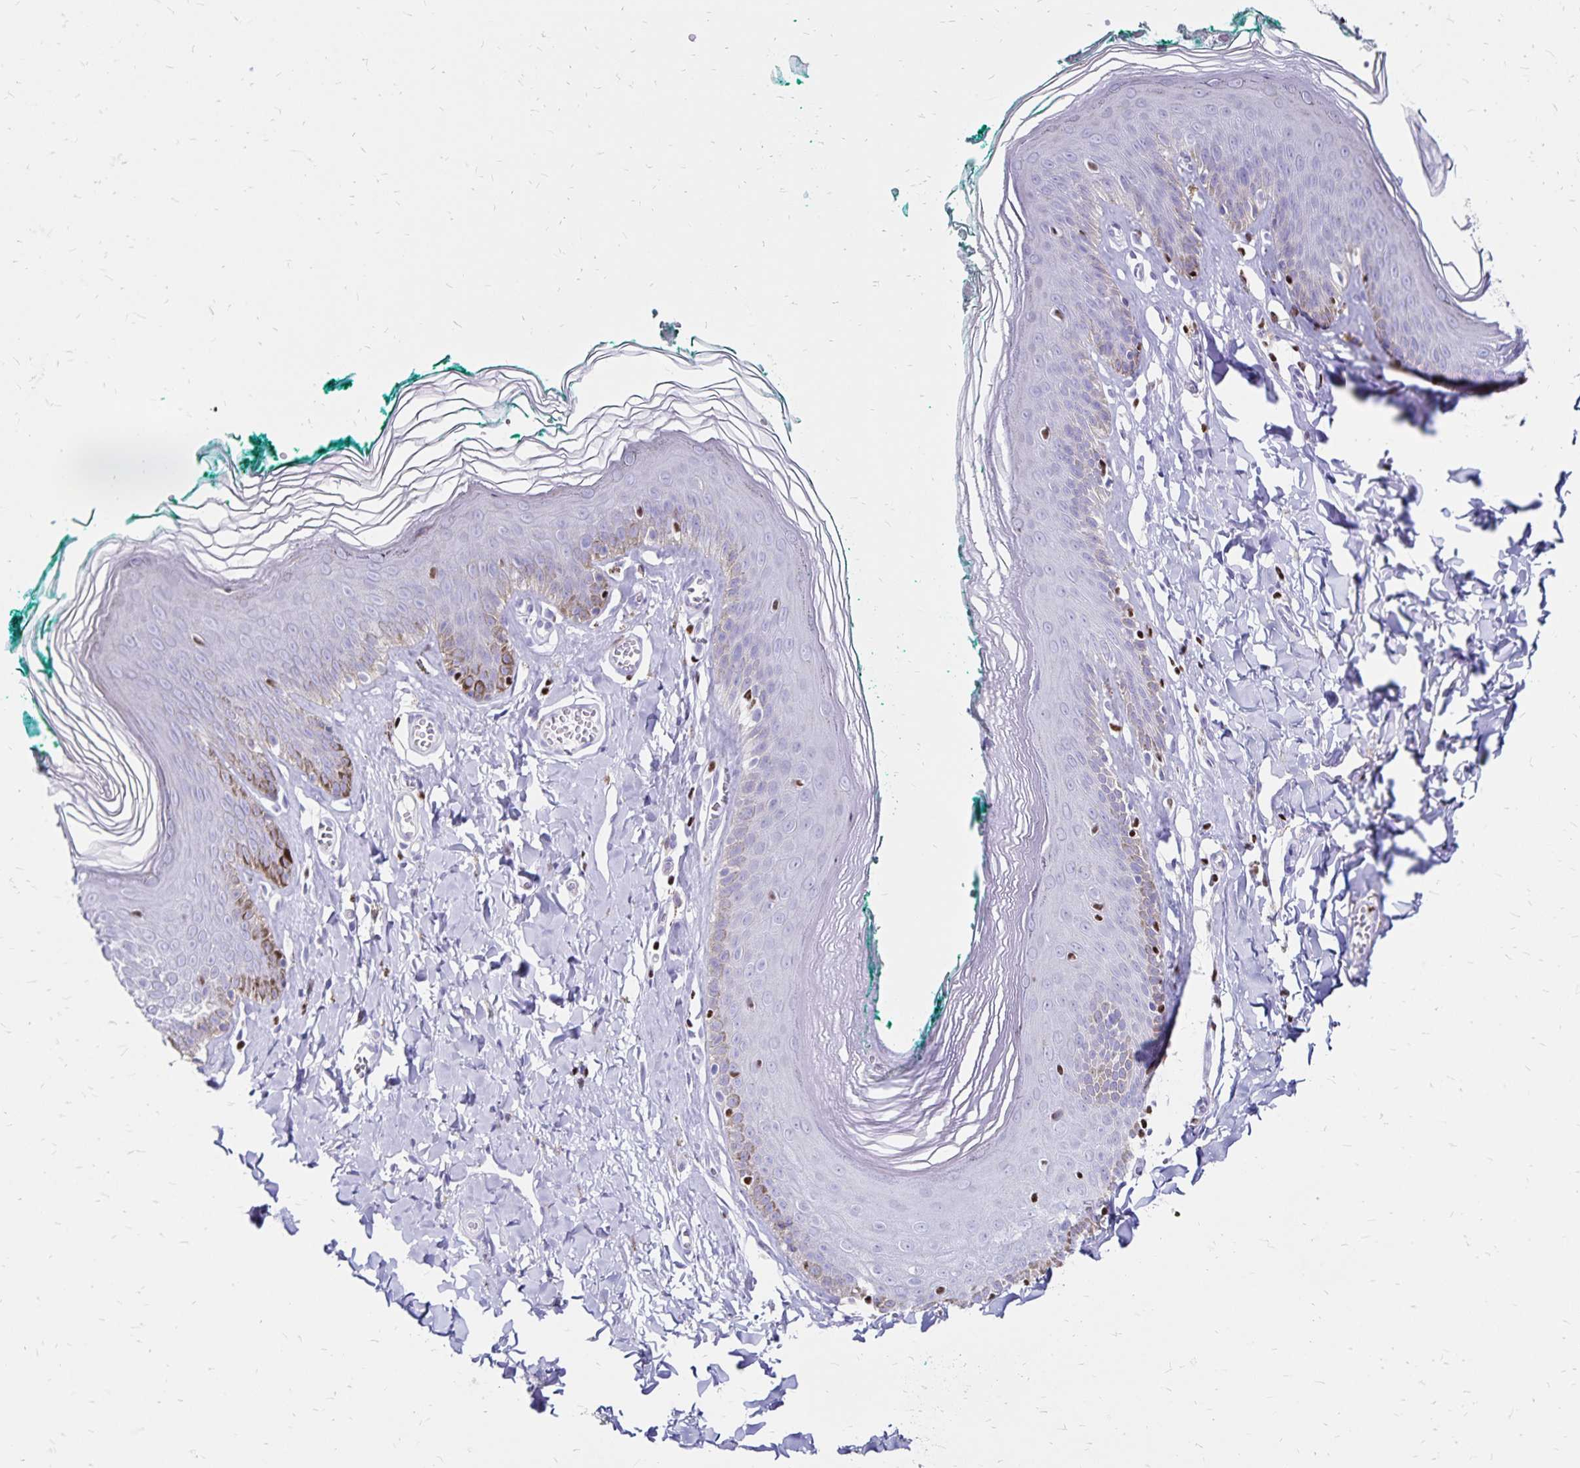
{"staining": {"intensity": "negative", "quantity": "none", "location": "none"}, "tissue": "skin", "cell_type": "Epidermal cells", "image_type": "normal", "snomed": [{"axis": "morphology", "description": "Normal tissue, NOS"}, {"axis": "topography", "description": "Vulva"}, {"axis": "topography", "description": "Peripheral nerve tissue"}], "caption": "High magnification brightfield microscopy of normal skin stained with DAB (3,3'-diaminobenzidine) (brown) and counterstained with hematoxylin (blue): epidermal cells show no significant staining. (Immunohistochemistry (ihc), brightfield microscopy, high magnification).", "gene": "IKZF1", "patient": {"sex": "female", "age": 66}}